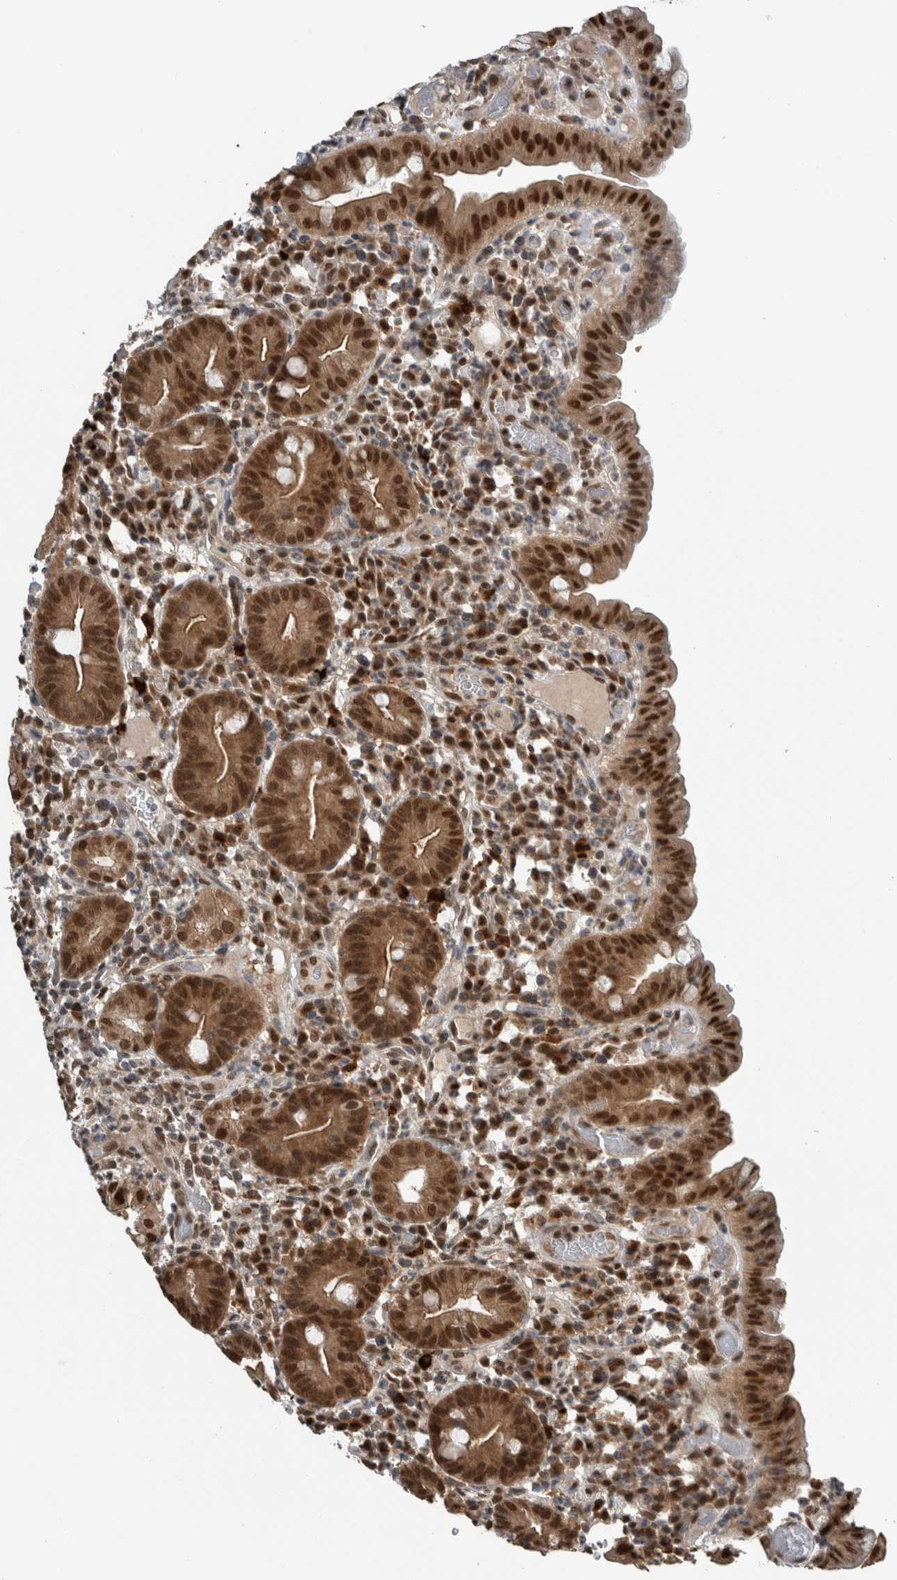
{"staining": {"intensity": "strong", "quantity": ">75%", "location": "cytoplasmic/membranous,nuclear"}, "tissue": "duodenum", "cell_type": "Glandular cells", "image_type": "normal", "snomed": [{"axis": "morphology", "description": "Normal tissue, NOS"}, {"axis": "topography", "description": "Duodenum"}], "caption": "This micrograph displays immunohistochemistry (IHC) staining of benign human duodenum, with high strong cytoplasmic/membranous,nuclear staining in about >75% of glandular cells.", "gene": "SPAG7", "patient": {"sex": "male", "age": 50}}